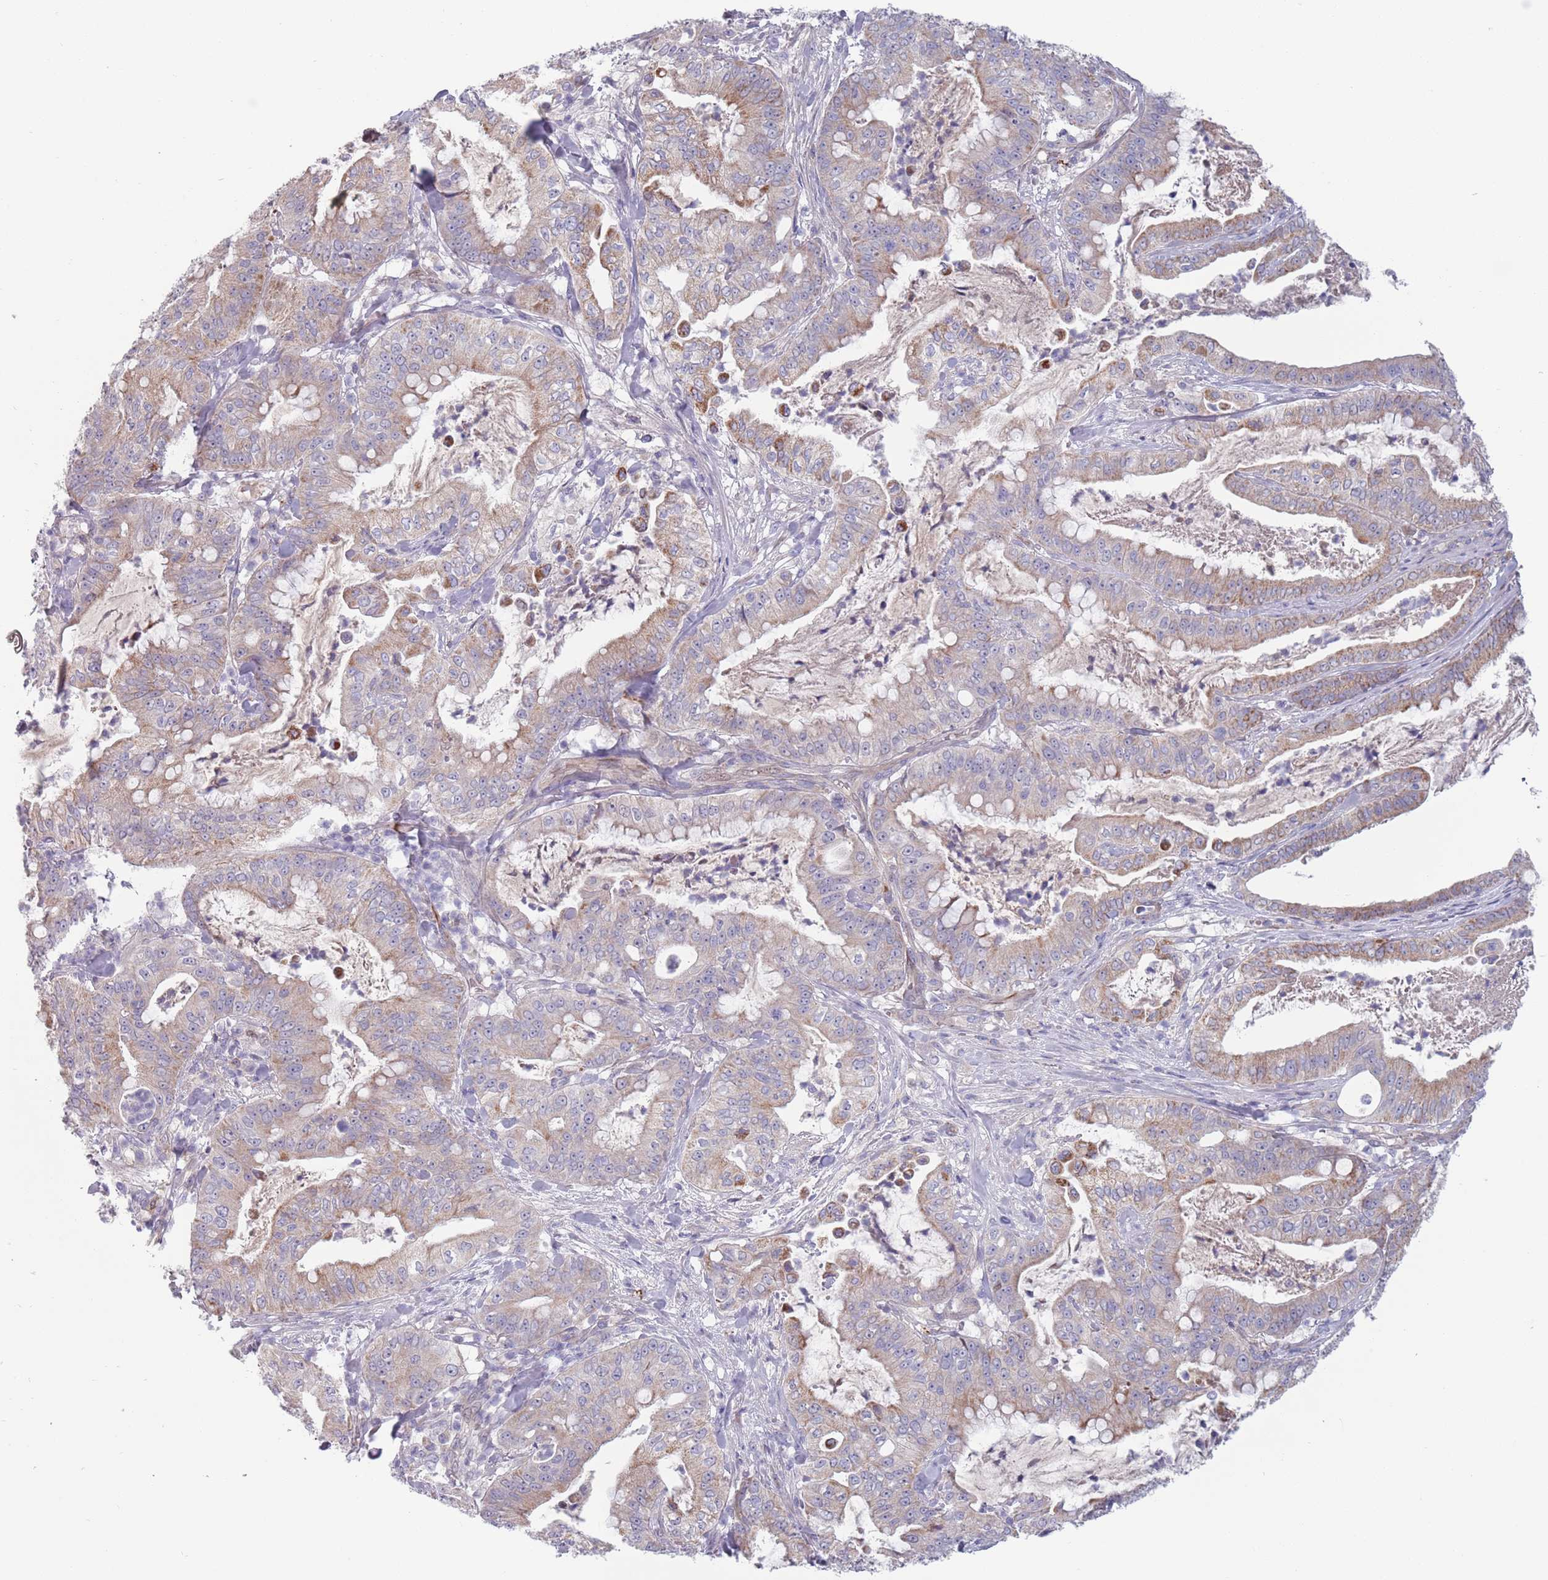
{"staining": {"intensity": "moderate", "quantity": "25%-75%", "location": "cytoplasmic/membranous"}, "tissue": "pancreatic cancer", "cell_type": "Tumor cells", "image_type": "cancer", "snomed": [{"axis": "morphology", "description": "Adenocarcinoma, NOS"}, {"axis": "topography", "description": "Pancreas"}], "caption": "Pancreatic cancer (adenocarcinoma) stained with immunohistochemistry displays moderate cytoplasmic/membranous expression in about 25%-75% of tumor cells.", "gene": "TYW1", "patient": {"sex": "male", "age": 71}}